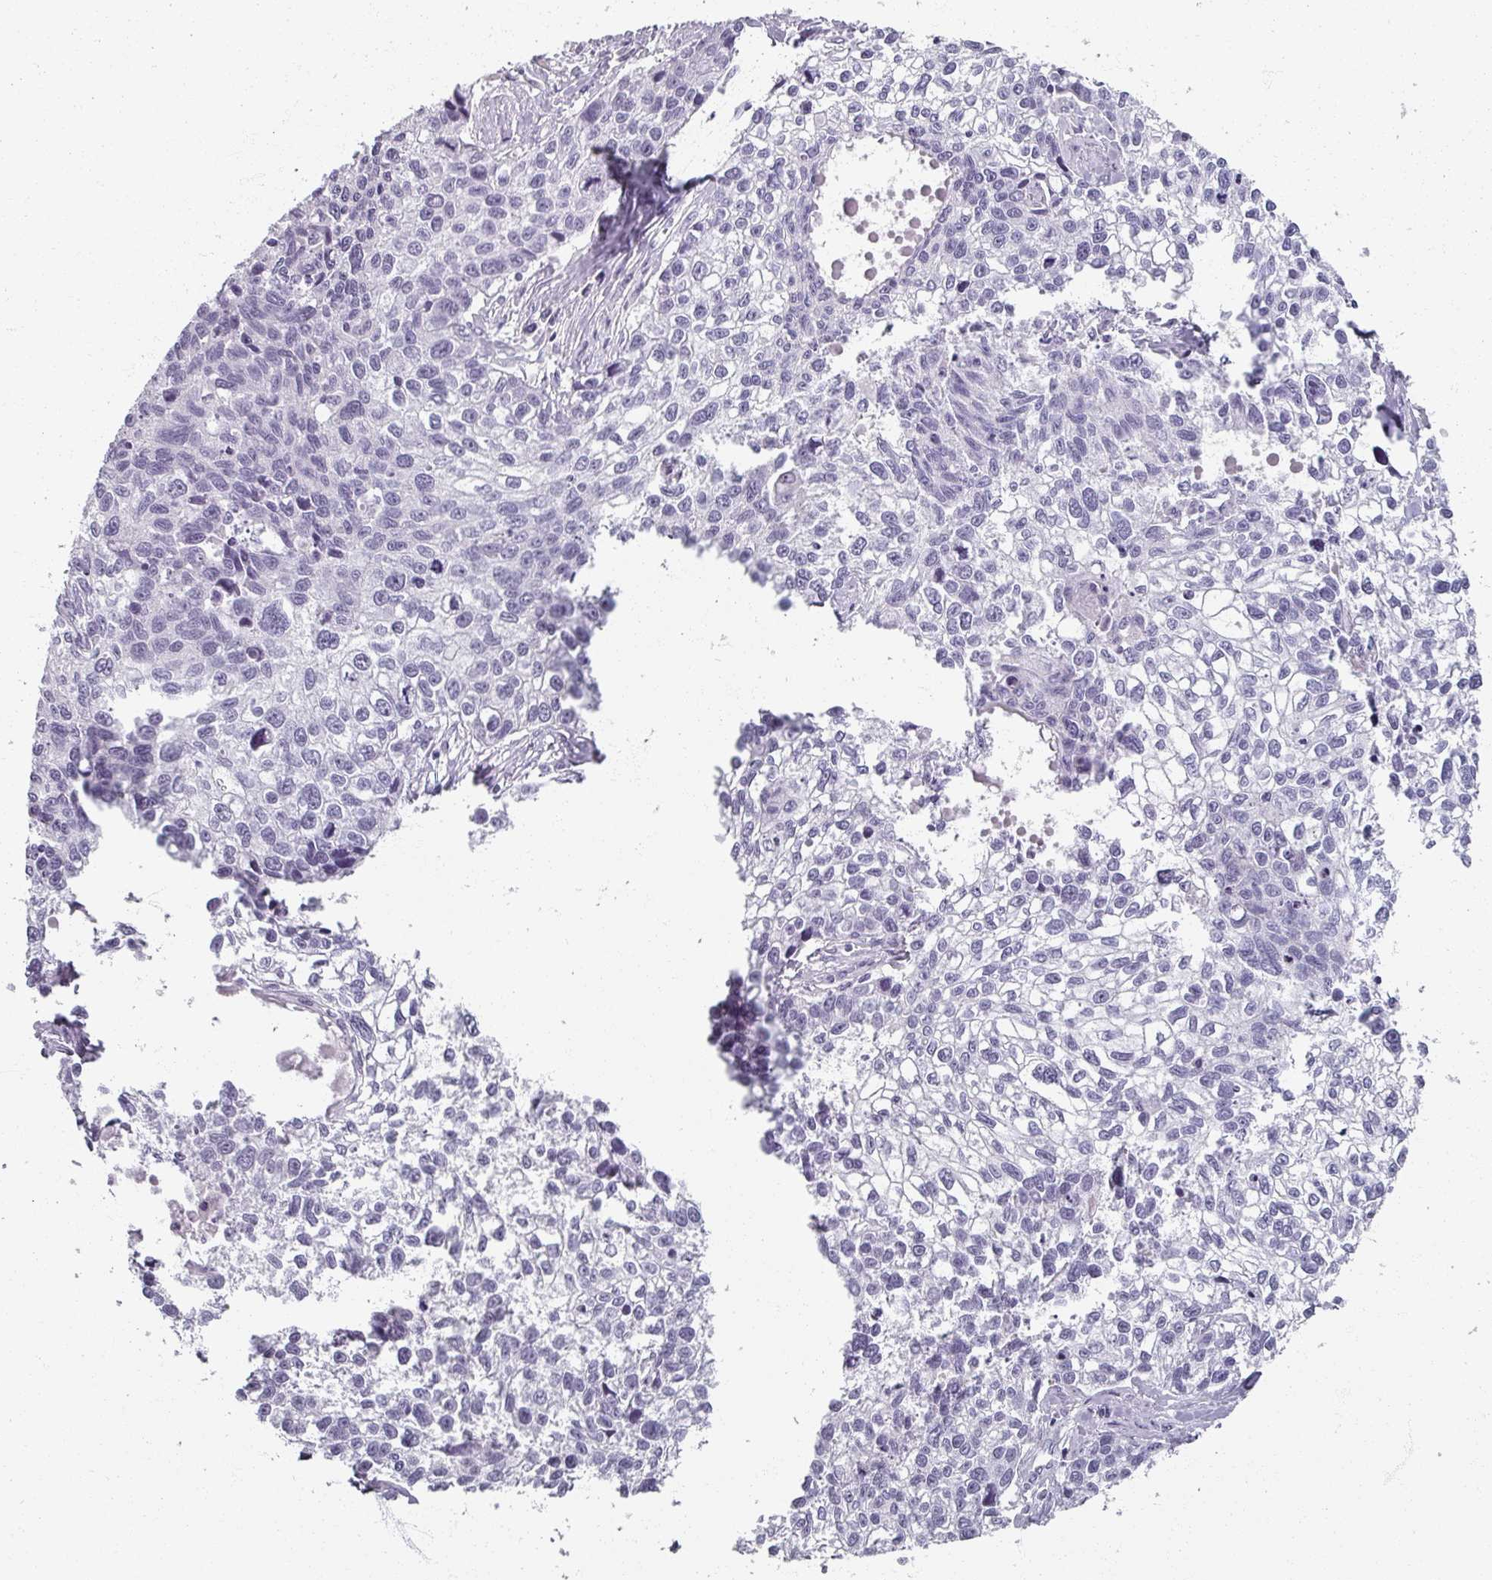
{"staining": {"intensity": "negative", "quantity": "none", "location": "none"}, "tissue": "lung cancer", "cell_type": "Tumor cells", "image_type": "cancer", "snomed": [{"axis": "morphology", "description": "Squamous cell carcinoma, NOS"}, {"axis": "topography", "description": "Lung"}], "caption": "The image displays no significant positivity in tumor cells of squamous cell carcinoma (lung).", "gene": "REG3G", "patient": {"sex": "male", "age": 74}}